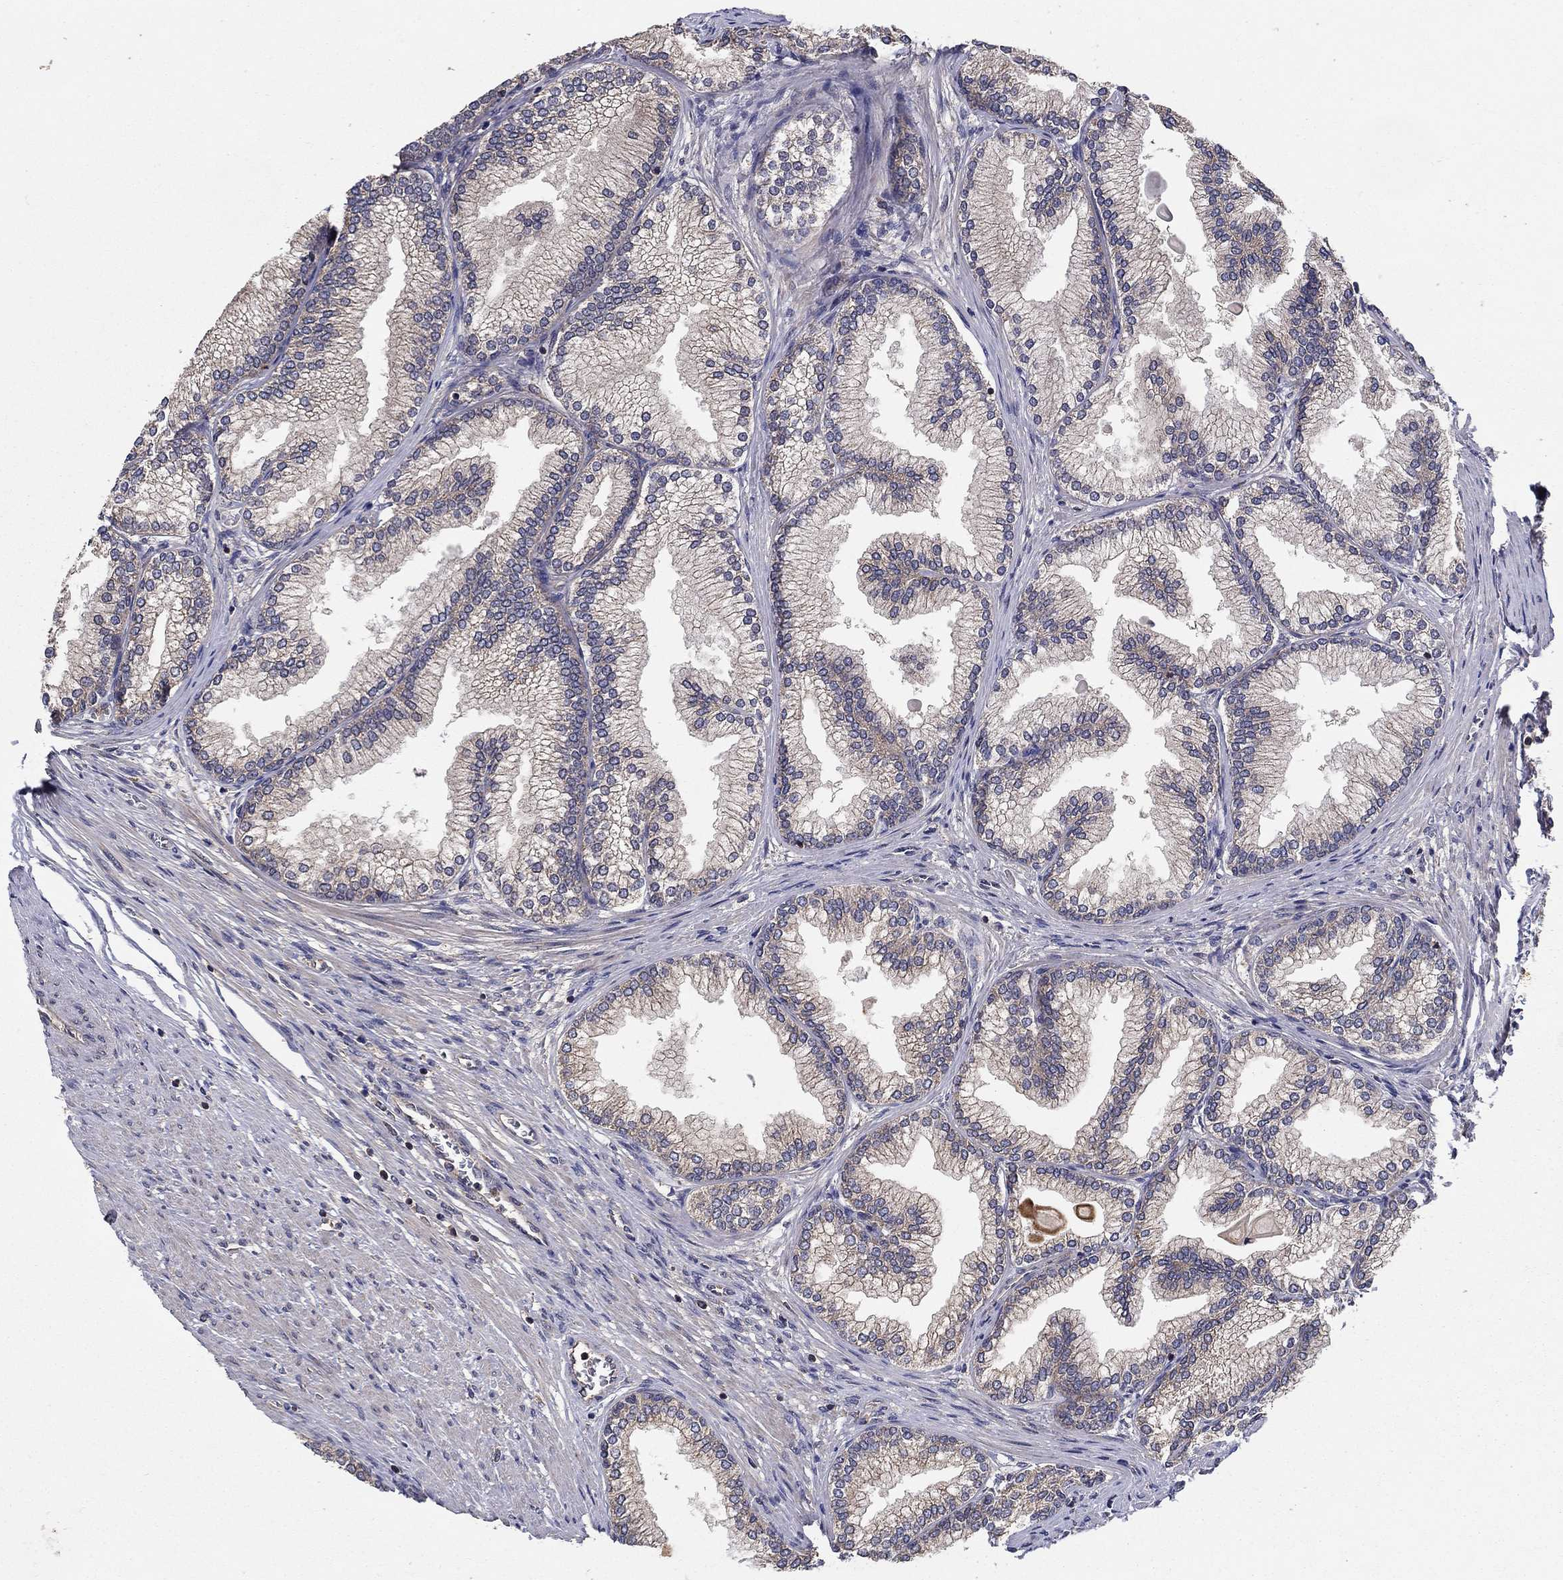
{"staining": {"intensity": "strong", "quantity": "25%-75%", "location": "cytoplasmic/membranous"}, "tissue": "prostate", "cell_type": "Glandular cells", "image_type": "normal", "snomed": [{"axis": "morphology", "description": "Normal tissue, NOS"}, {"axis": "topography", "description": "Prostate"}], "caption": "Immunohistochemistry (IHC) of normal prostate reveals high levels of strong cytoplasmic/membranous expression in approximately 25%-75% of glandular cells. (Stains: DAB in brown, nuclei in blue, Microscopy: brightfield microscopy at high magnification).", "gene": "BMERB1", "patient": {"sex": "male", "age": 72}}